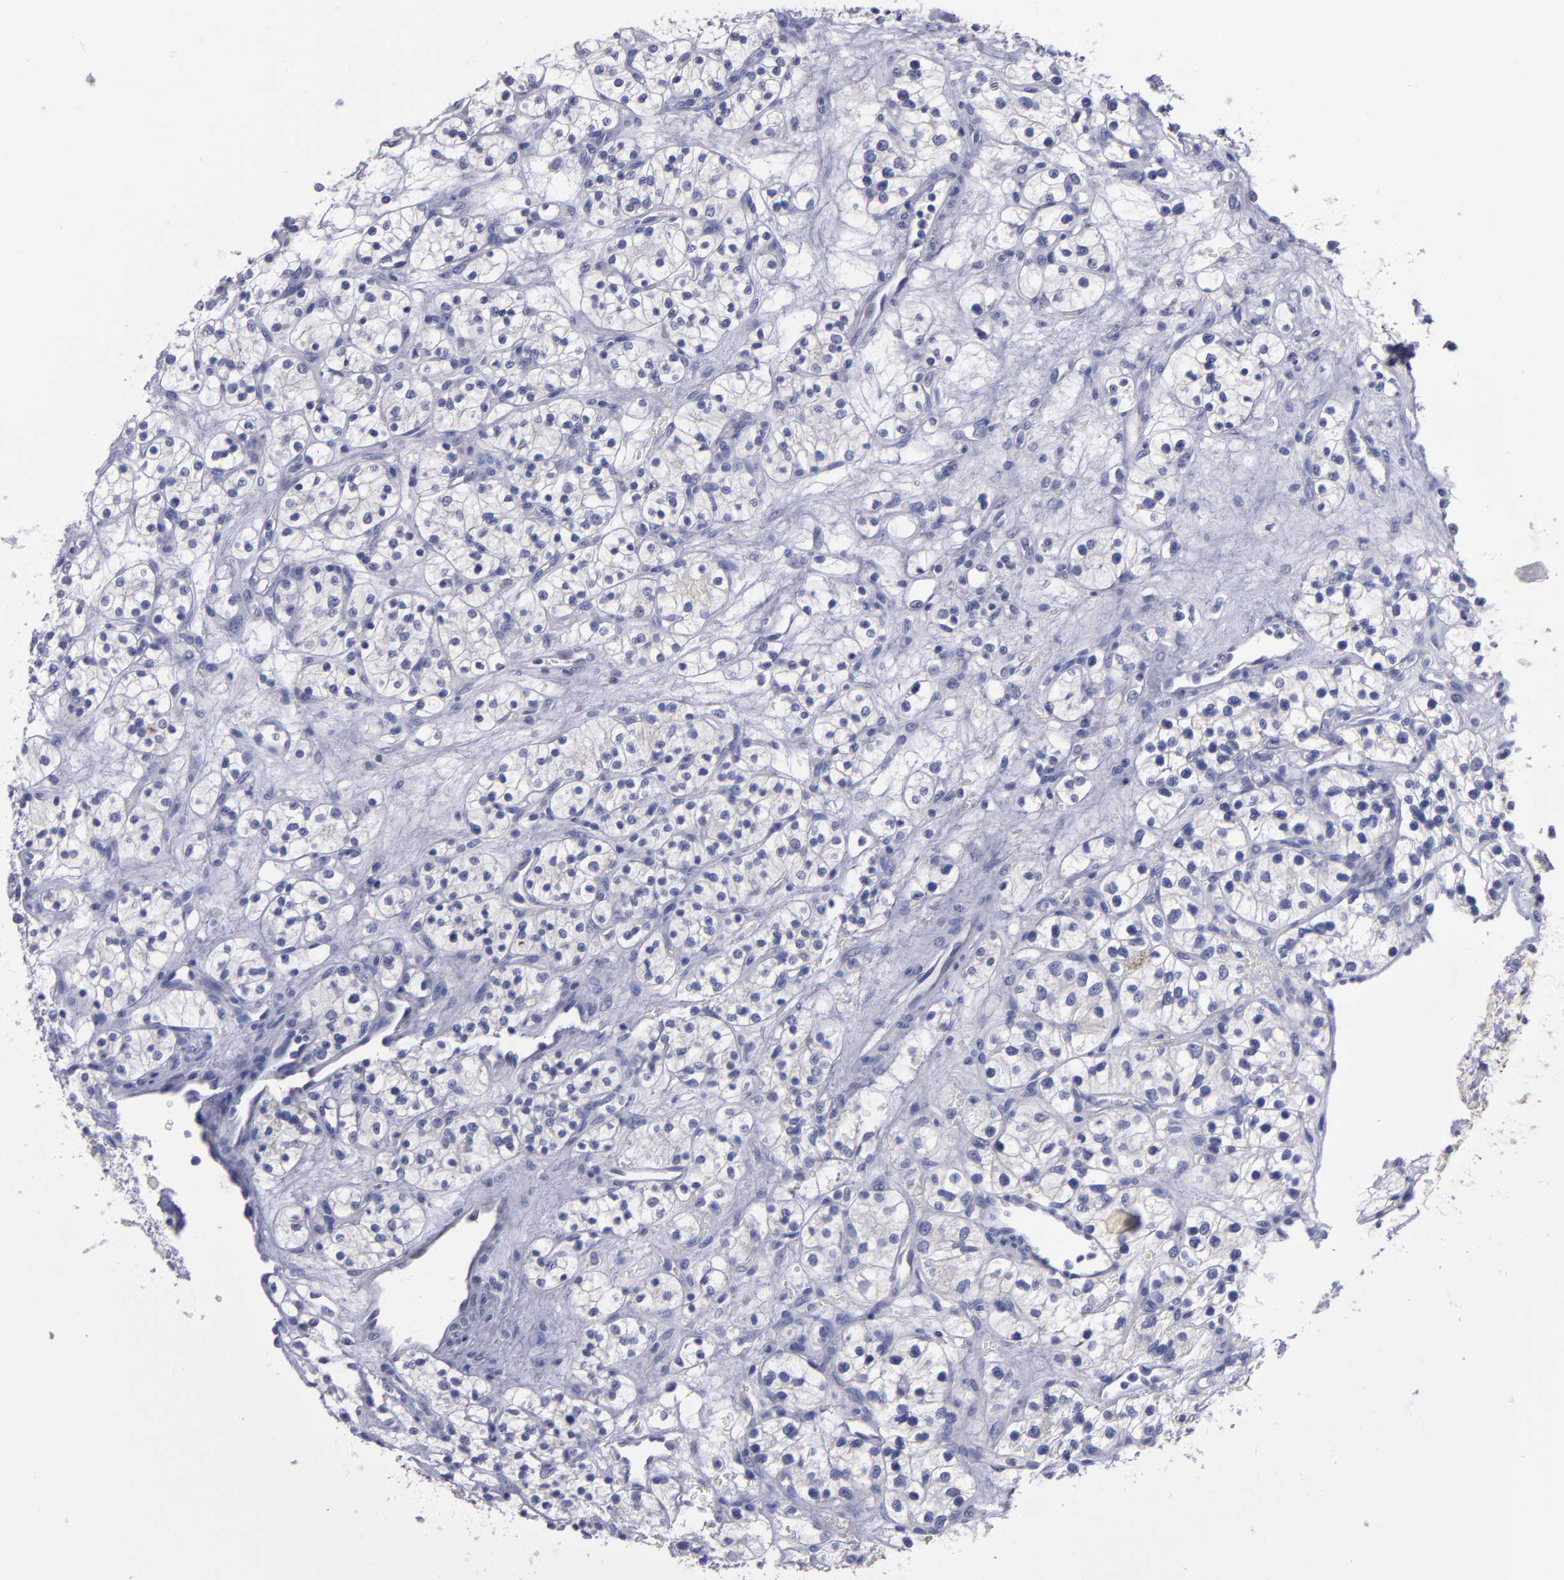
{"staining": {"intensity": "negative", "quantity": "none", "location": "none"}, "tissue": "renal cancer", "cell_type": "Tumor cells", "image_type": "cancer", "snomed": [{"axis": "morphology", "description": "Adenocarcinoma, NOS"}, {"axis": "topography", "description": "Kidney"}], "caption": "DAB (3,3'-diaminobenzidine) immunohistochemical staining of renal adenocarcinoma demonstrates no significant staining in tumor cells.", "gene": "CDH3", "patient": {"sex": "female", "age": 60}}